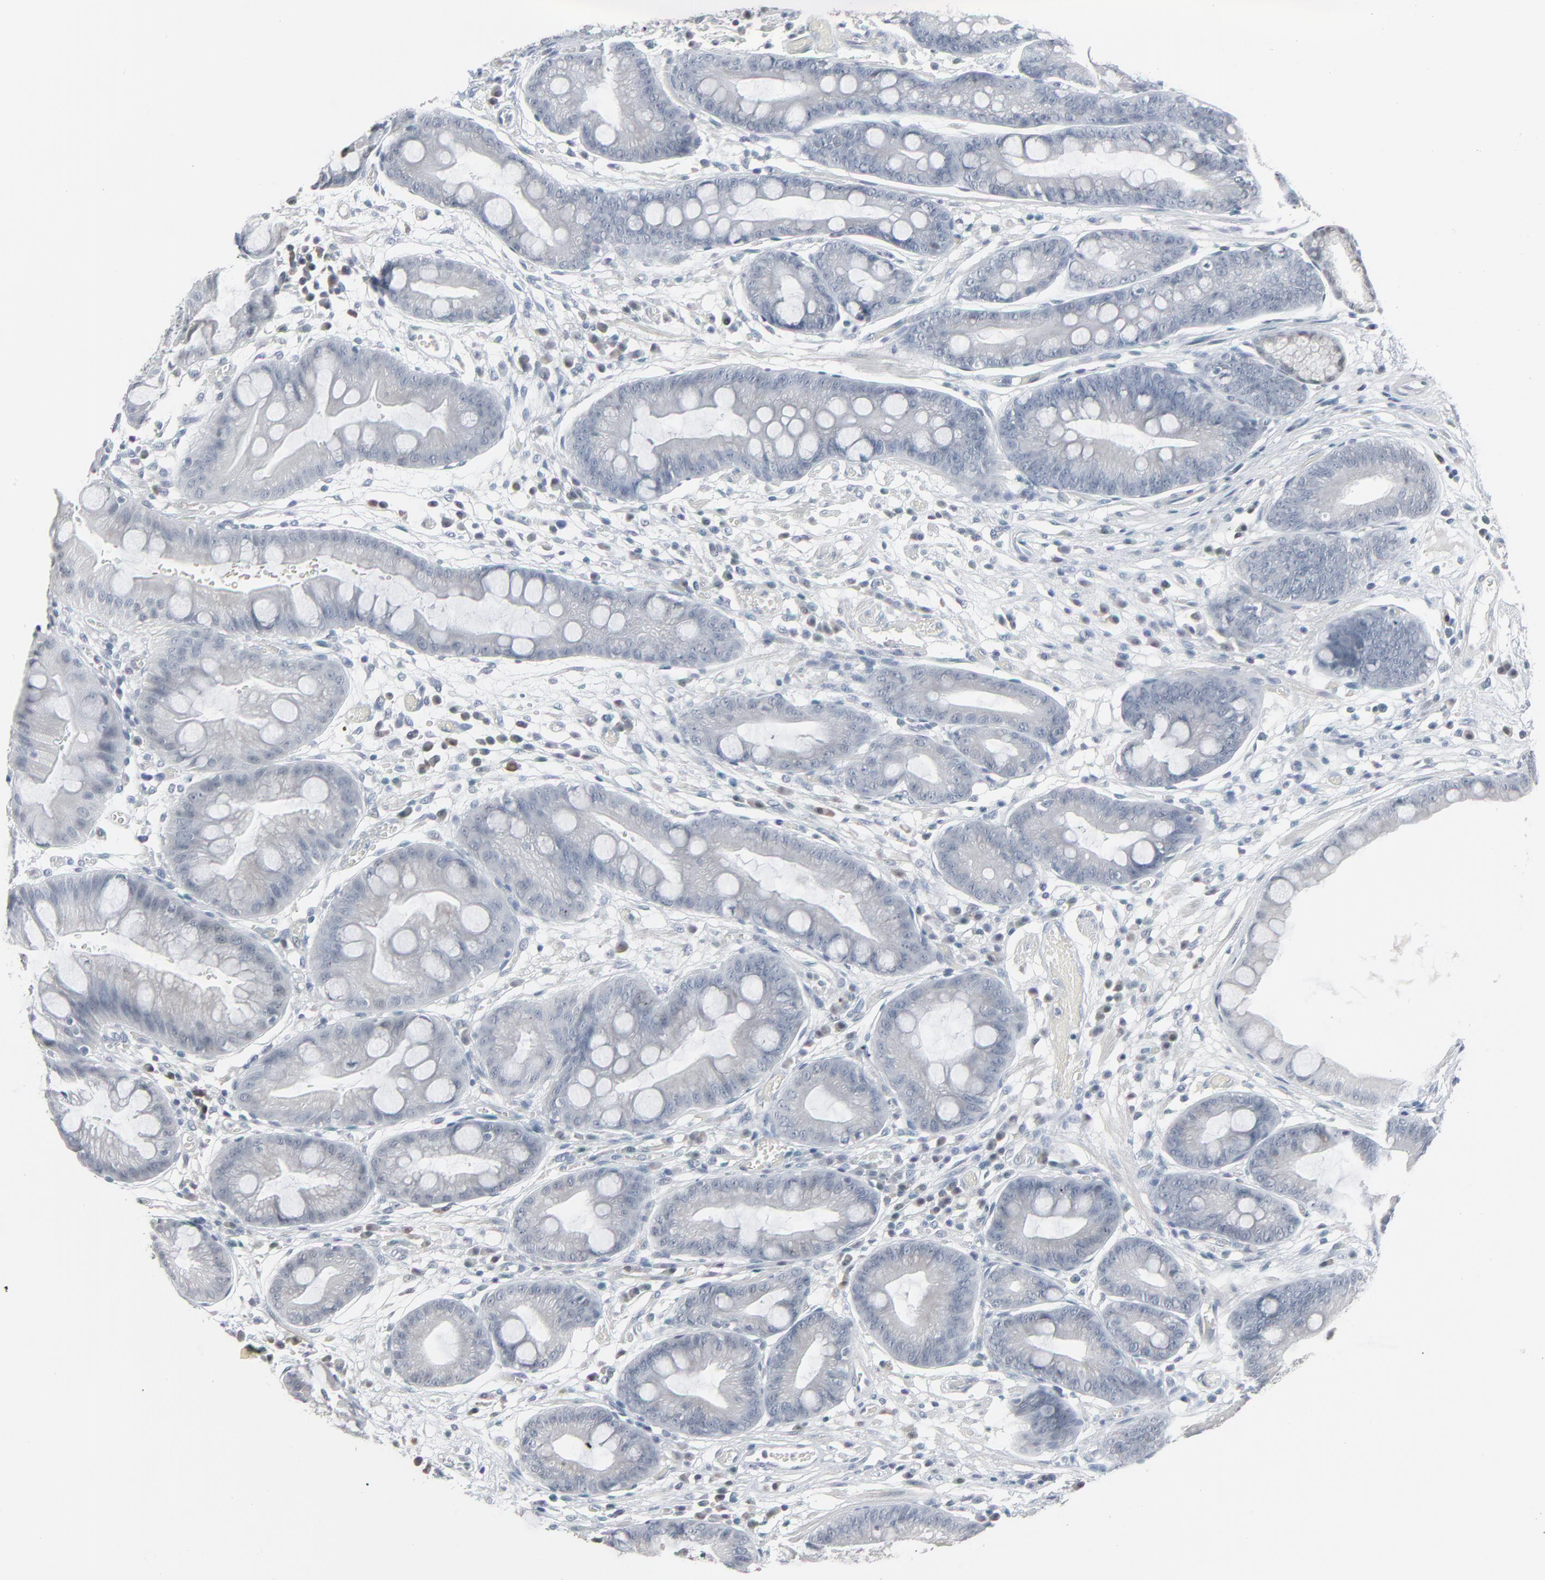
{"staining": {"intensity": "weak", "quantity": "25%-75%", "location": "cytoplasmic/membranous"}, "tissue": "stomach", "cell_type": "Glandular cells", "image_type": "normal", "snomed": [{"axis": "morphology", "description": "Normal tissue, NOS"}, {"axis": "morphology", "description": "Inflammation, NOS"}, {"axis": "topography", "description": "Stomach, lower"}], "caption": "IHC photomicrograph of benign stomach: human stomach stained using immunohistochemistry shows low levels of weak protein expression localized specifically in the cytoplasmic/membranous of glandular cells, appearing as a cytoplasmic/membranous brown color.", "gene": "SAGE1", "patient": {"sex": "male", "age": 59}}